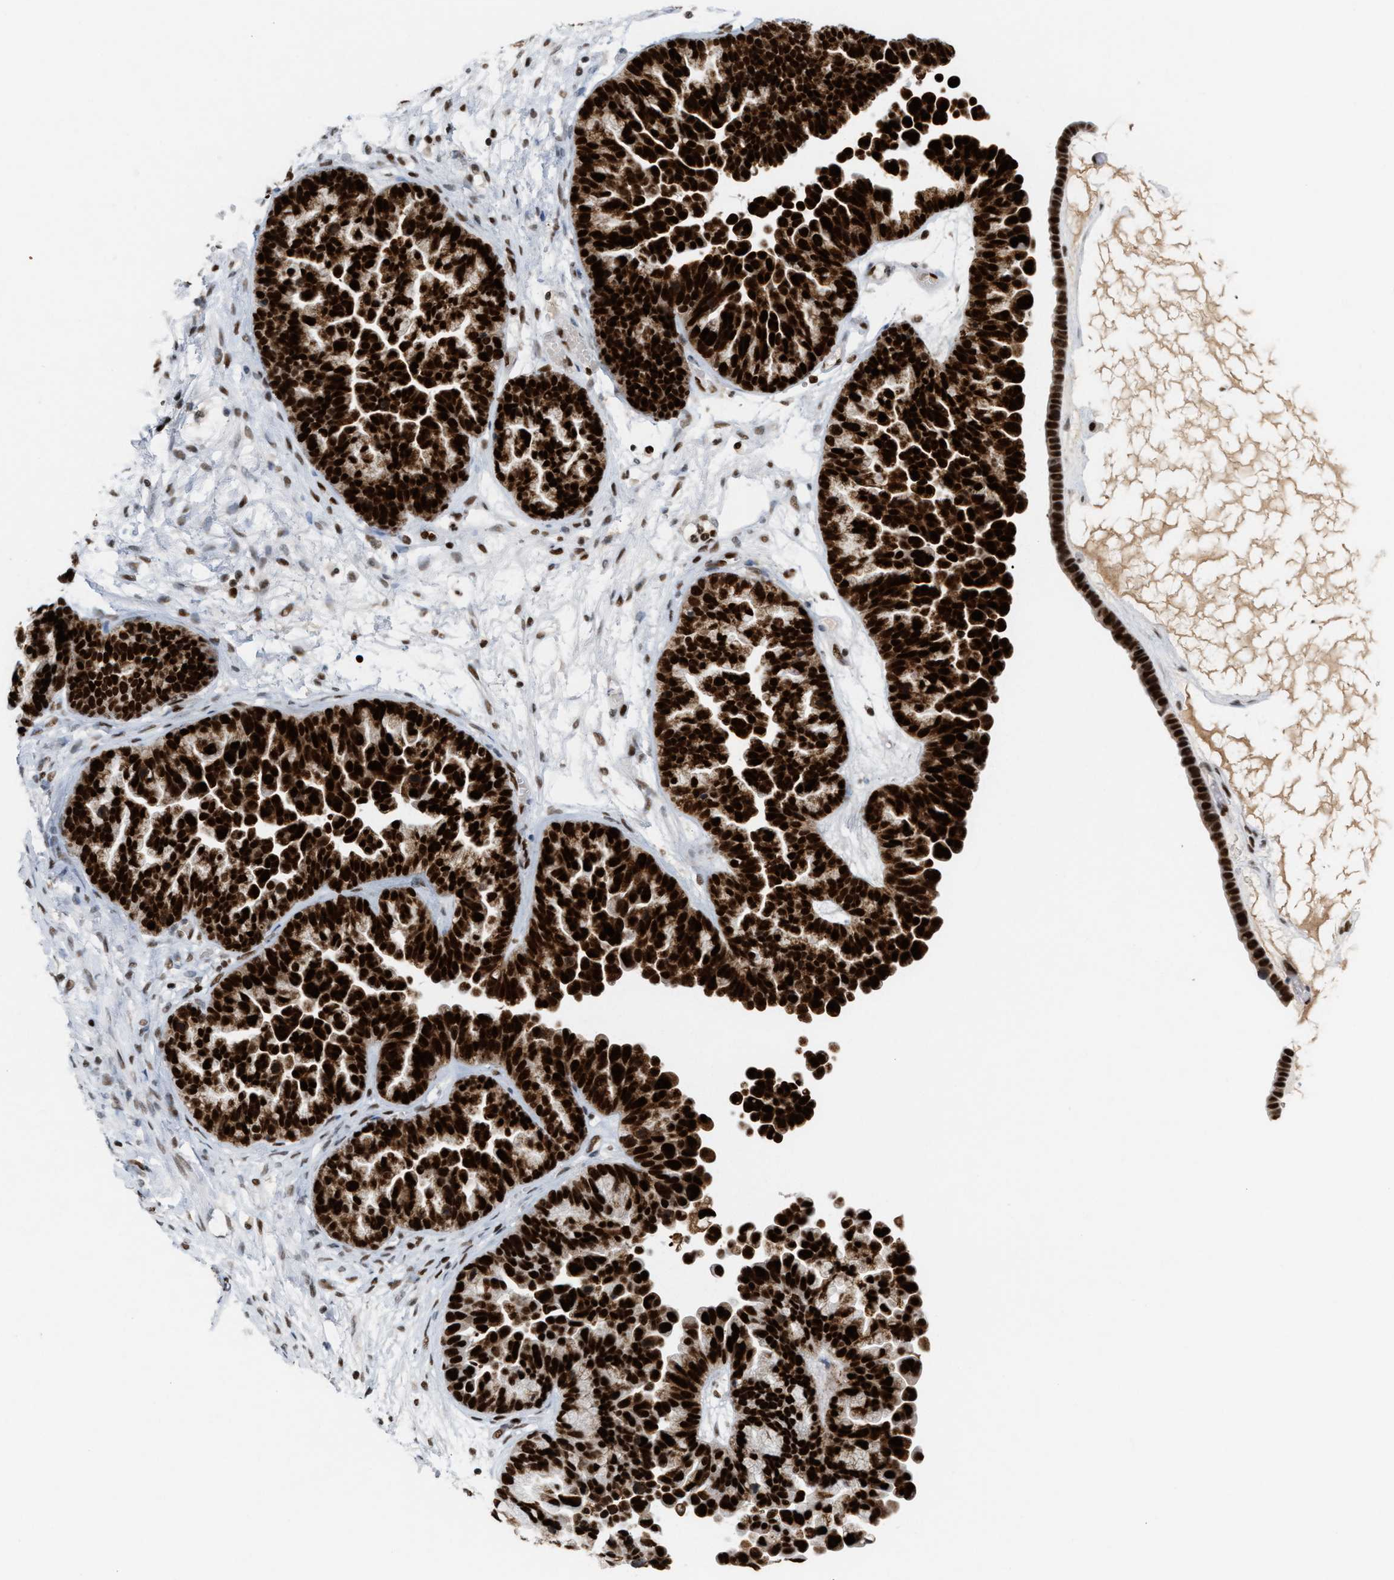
{"staining": {"intensity": "strong", "quantity": ">75%", "location": "nuclear"}, "tissue": "ovarian cancer", "cell_type": "Tumor cells", "image_type": "cancer", "snomed": [{"axis": "morphology", "description": "Cystadenocarcinoma, serous, NOS"}, {"axis": "topography", "description": "Ovary"}], "caption": "Protein analysis of ovarian serous cystadenocarcinoma tissue displays strong nuclear staining in about >75% of tumor cells.", "gene": "RNASEK-C17orf49", "patient": {"sex": "female", "age": 56}}